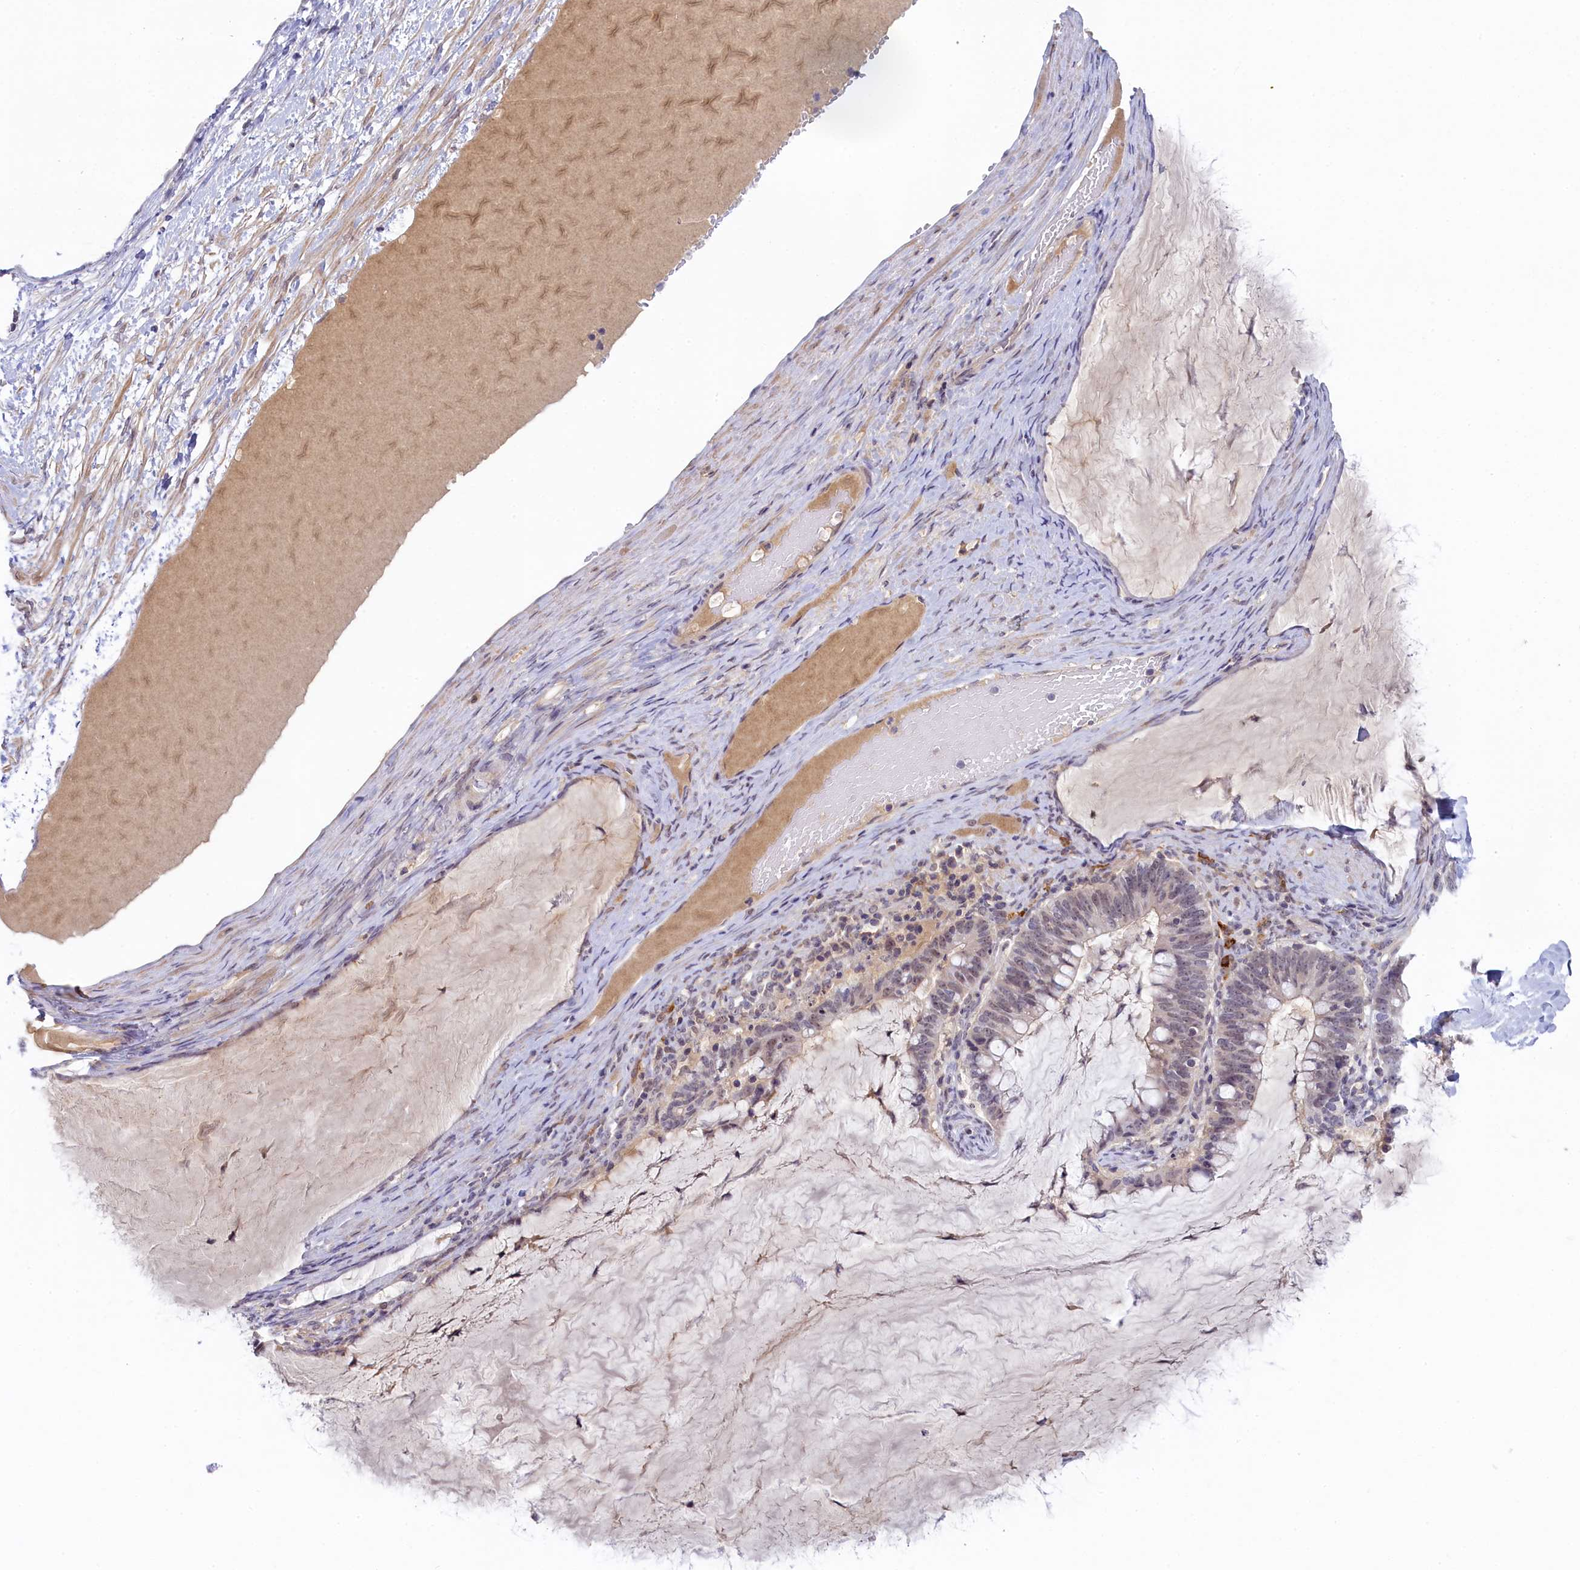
{"staining": {"intensity": "weak", "quantity": "25%-75%", "location": "nuclear"}, "tissue": "ovarian cancer", "cell_type": "Tumor cells", "image_type": "cancer", "snomed": [{"axis": "morphology", "description": "Cystadenocarcinoma, mucinous, NOS"}, {"axis": "topography", "description": "Ovary"}], "caption": "Immunohistochemistry (IHC) photomicrograph of neoplastic tissue: human ovarian cancer stained using IHC demonstrates low levels of weak protein expression localized specifically in the nuclear of tumor cells, appearing as a nuclear brown color.", "gene": "CRAMP1", "patient": {"sex": "female", "age": 61}}